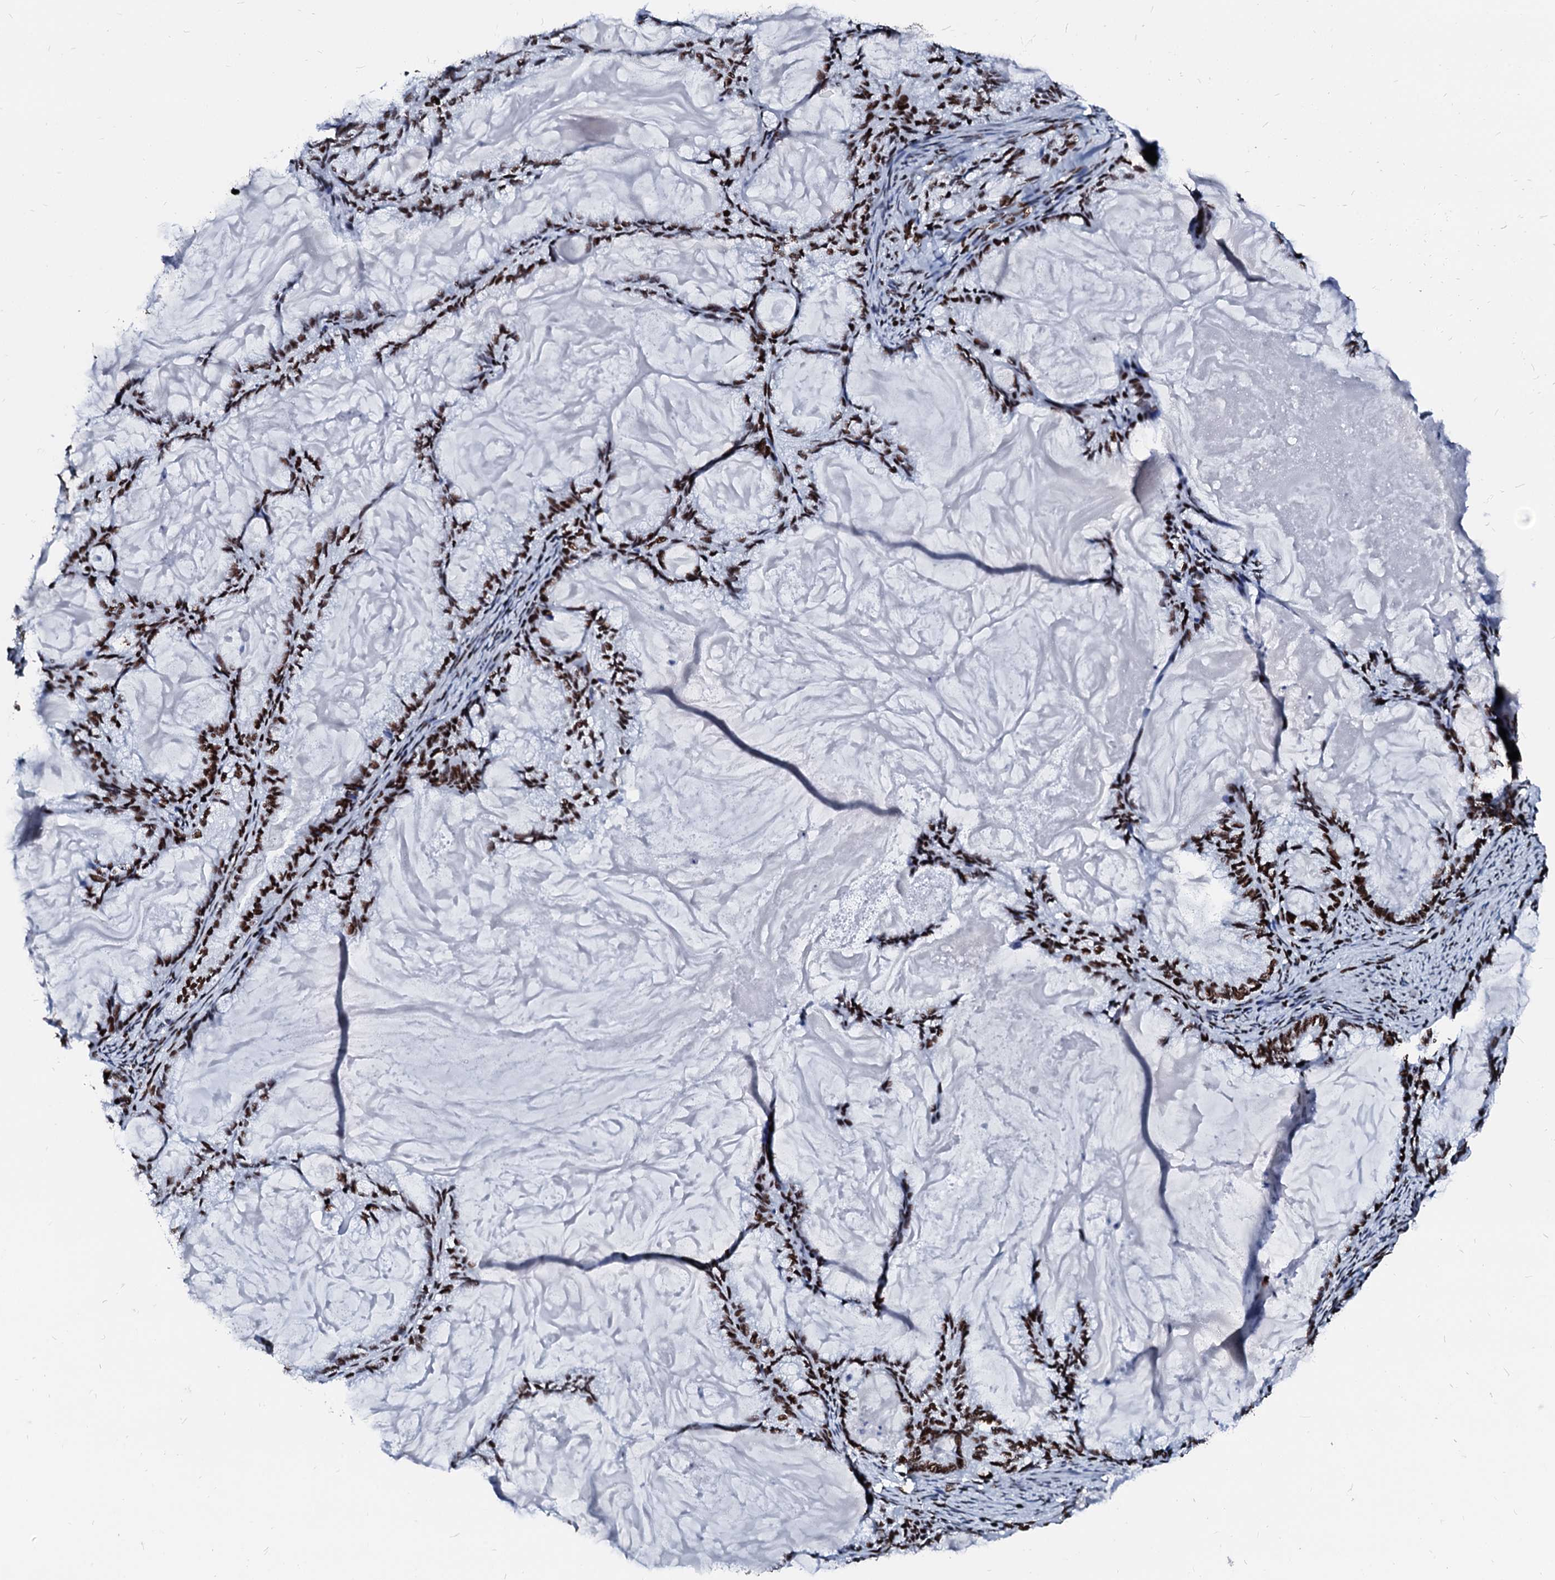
{"staining": {"intensity": "strong", "quantity": ">75%", "location": "nuclear"}, "tissue": "endometrial cancer", "cell_type": "Tumor cells", "image_type": "cancer", "snomed": [{"axis": "morphology", "description": "Adenocarcinoma, NOS"}, {"axis": "topography", "description": "Endometrium"}], "caption": "Adenocarcinoma (endometrial) stained with a brown dye reveals strong nuclear positive positivity in approximately >75% of tumor cells.", "gene": "RALY", "patient": {"sex": "female", "age": 86}}